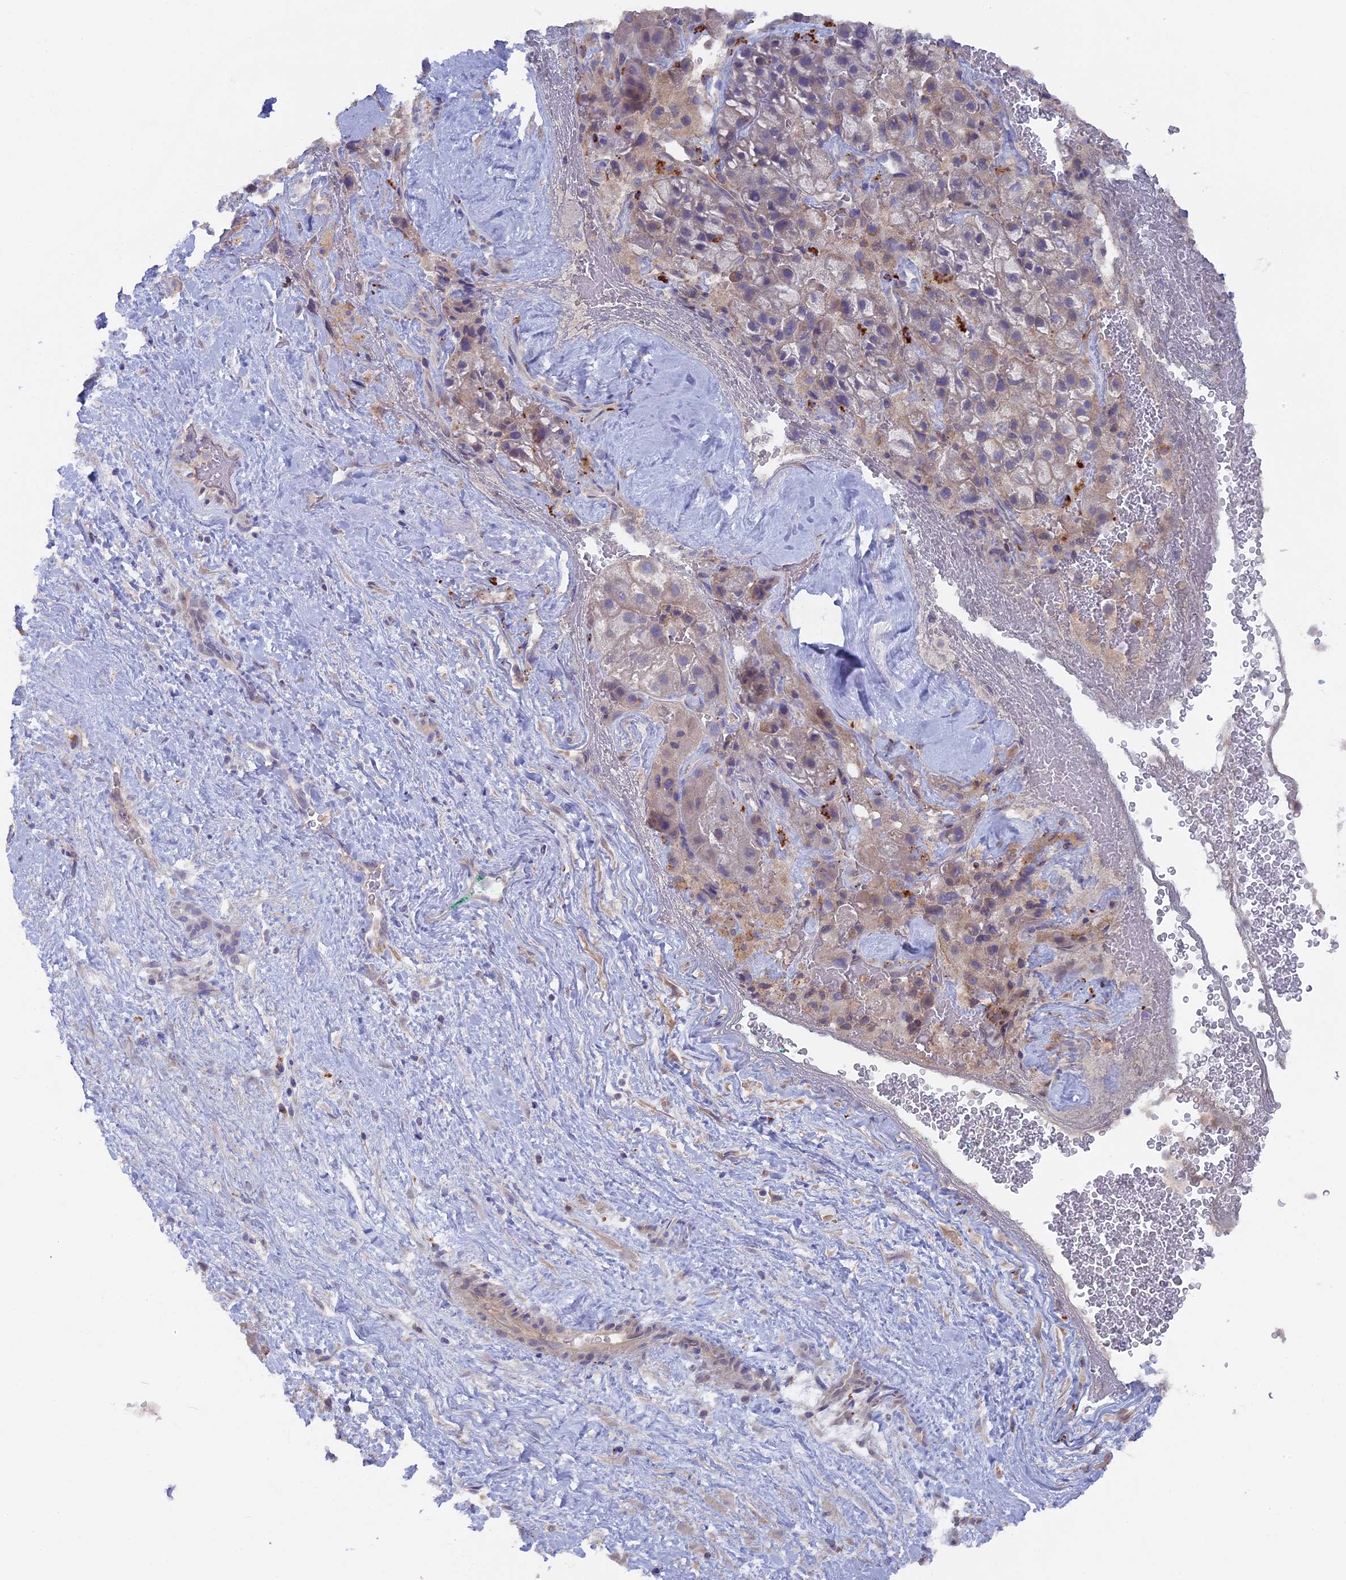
{"staining": {"intensity": "negative", "quantity": "none", "location": "none"}, "tissue": "liver cancer", "cell_type": "Tumor cells", "image_type": "cancer", "snomed": [{"axis": "morphology", "description": "Normal tissue, NOS"}, {"axis": "morphology", "description": "Carcinoma, Hepatocellular, NOS"}, {"axis": "topography", "description": "Liver"}], "caption": "Histopathology image shows no significant protein staining in tumor cells of liver hepatocellular carcinoma.", "gene": "TELO2", "patient": {"sex": "male", "age": 57}}